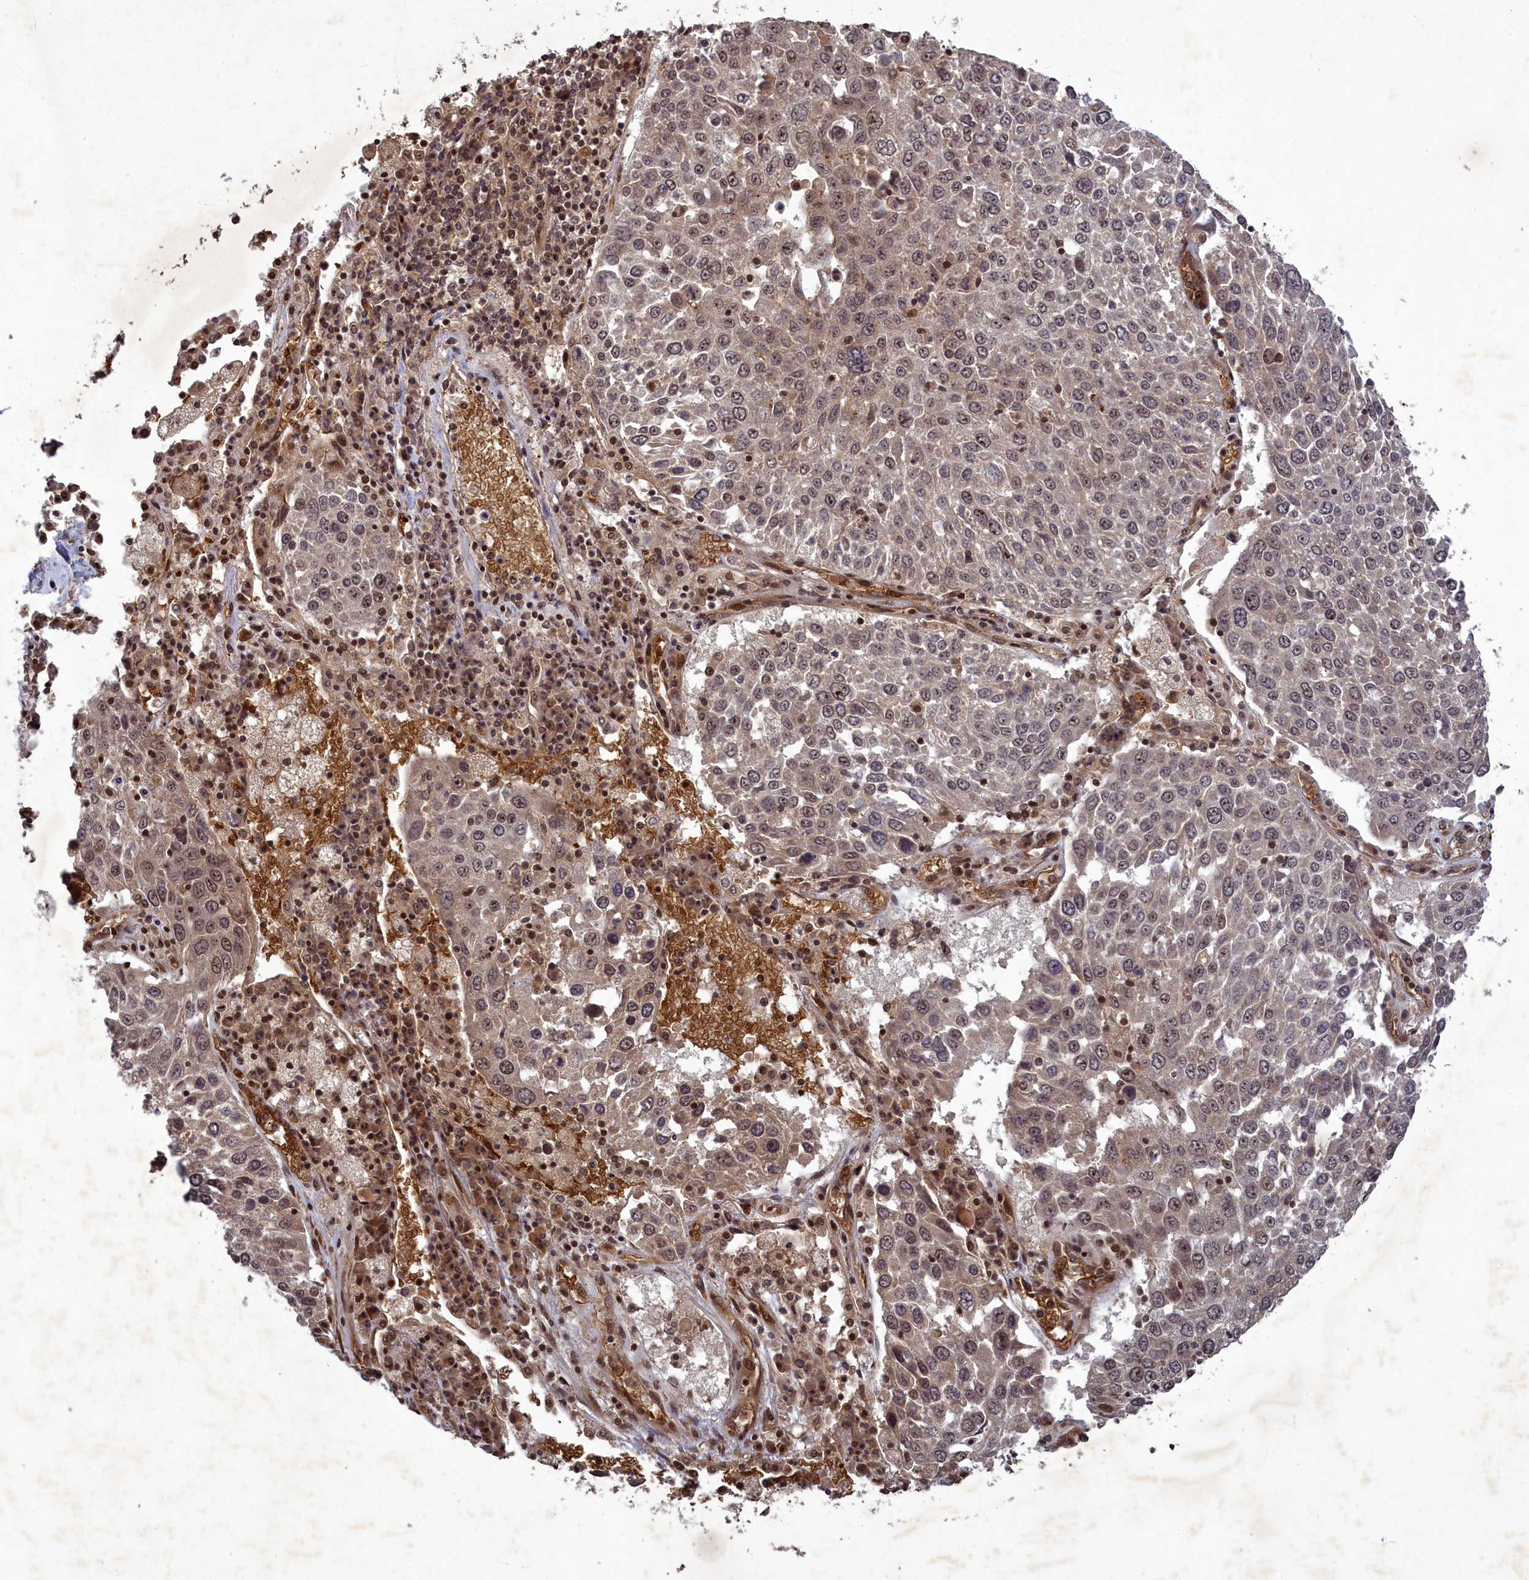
{"staining": {"intensity": "moderate", "quantity": "25%-75%", "location": "nuclear"}, "tissue": "lung cancer", "cell_type": "Tumor cells", "image_type": "cancer", "snomed": [{"axis": "morphology", "description": "Squamous cell carcinoma, NOS"}, {"axis": "topography", "description": "Lung"}], "caption": "Protein staining by immunohistochemistry (IHC) reveals moderate nuclear expression in approximately 25%-75% of tumor cells in squamous cell carcinoma (lung).", "gene": "SRMS", "patient": {"sex": "male", "age": 65}}